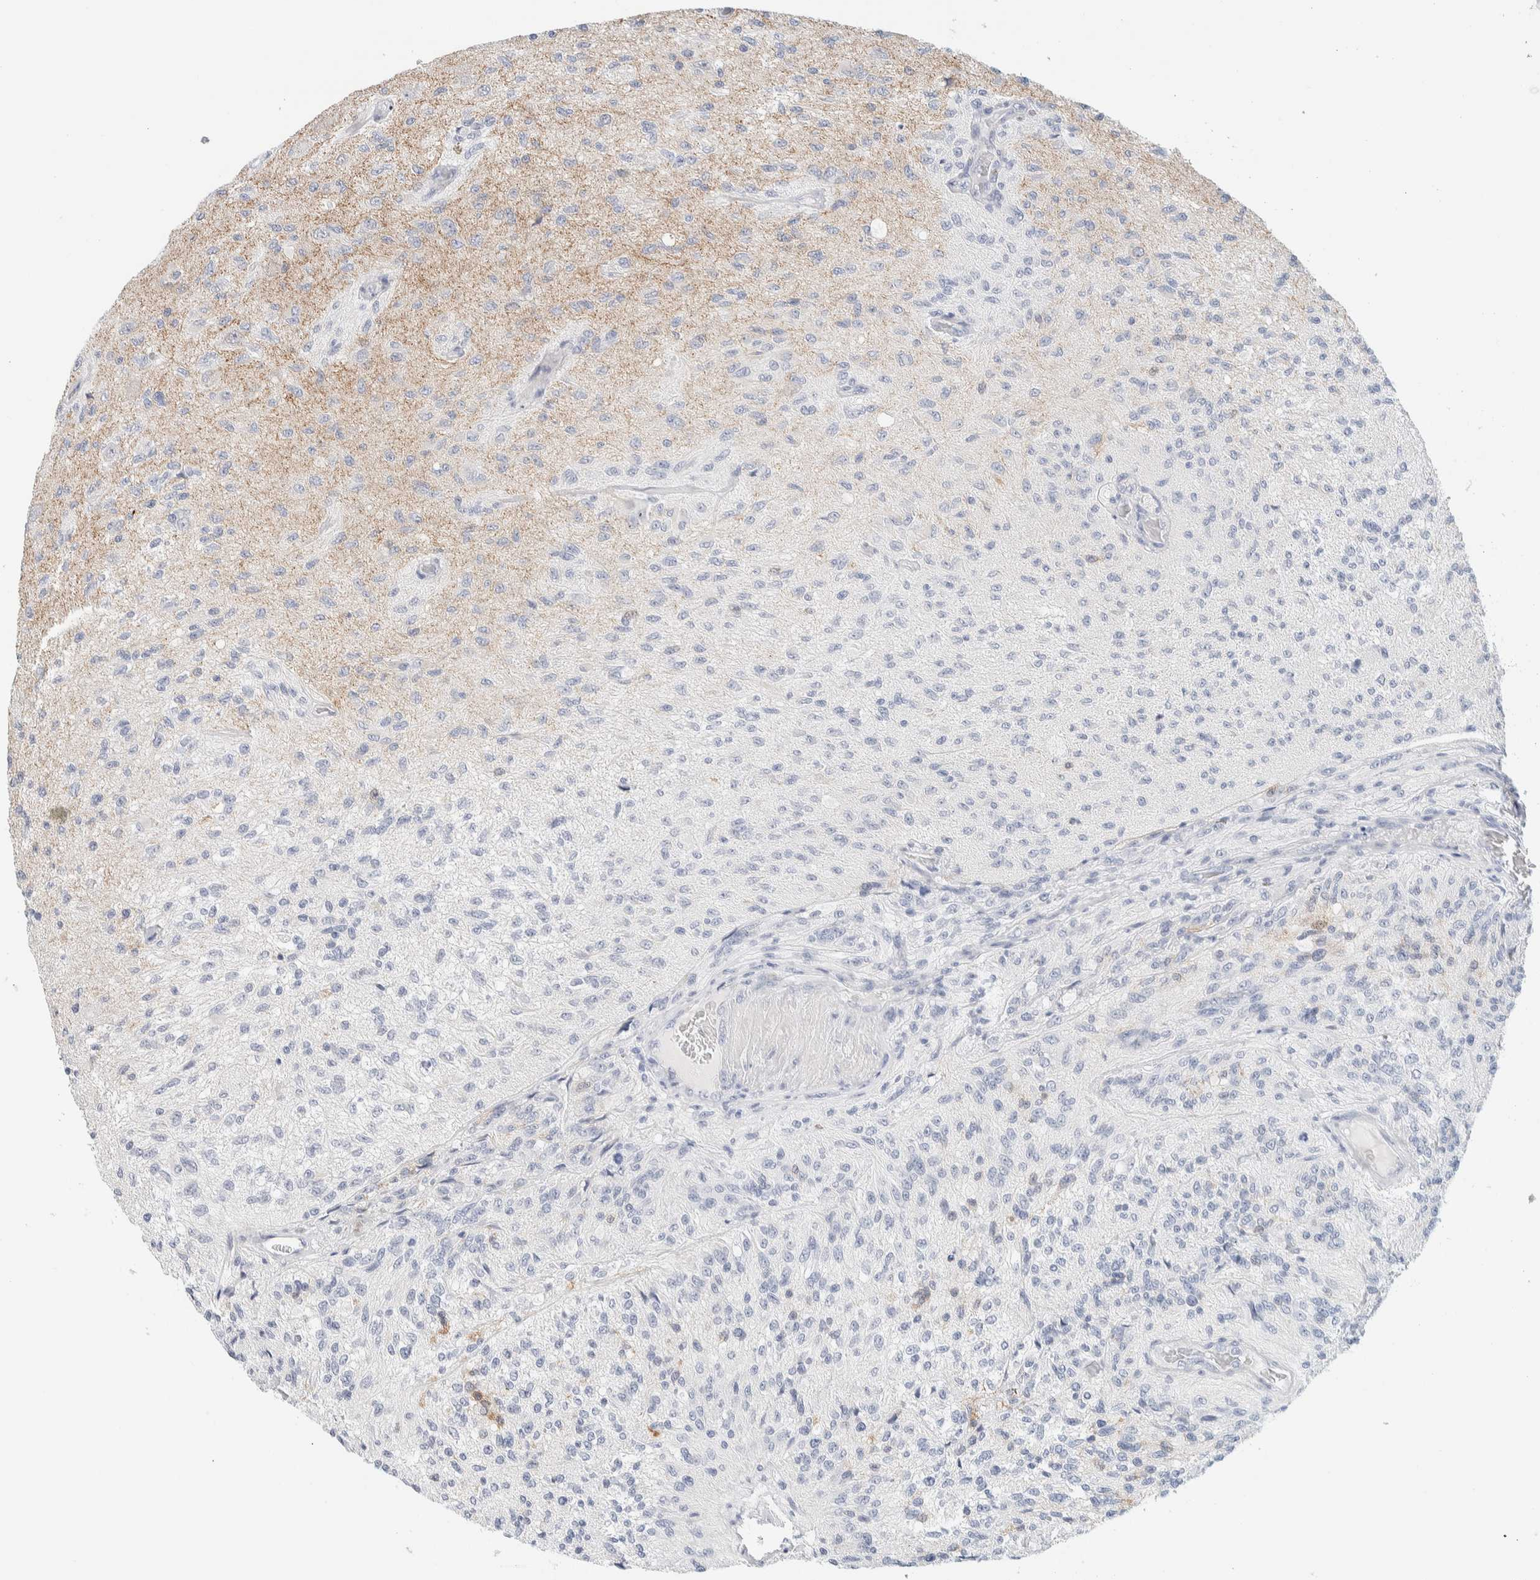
{"staining": {"intensity": "negative", "quantity": "none", "location": "none"}, "tissue": "glioma", "cell_type": "Tumor cells", "image_type": "cancer", "snomed": [{"axis": "morphology", "description": "Normal tissue, NOS"}, {"axis": "morphology", "description": "Glioma, malignant, High grade"}, {"axis": "topography", "description": "Cerebral cortex"}], "caption": "IHC of malignant glioma (high-grade) displays no positivity in tumor cells. The staining was performed using DAB (3,3'-diaminobenzidine) to visualize the protein expression in brown, while the nuclei were stained in blue with hematoxylin (Magnification: 20x).", "gene": "ATCAY", "patient": {"sex": "male", "age": 77}}